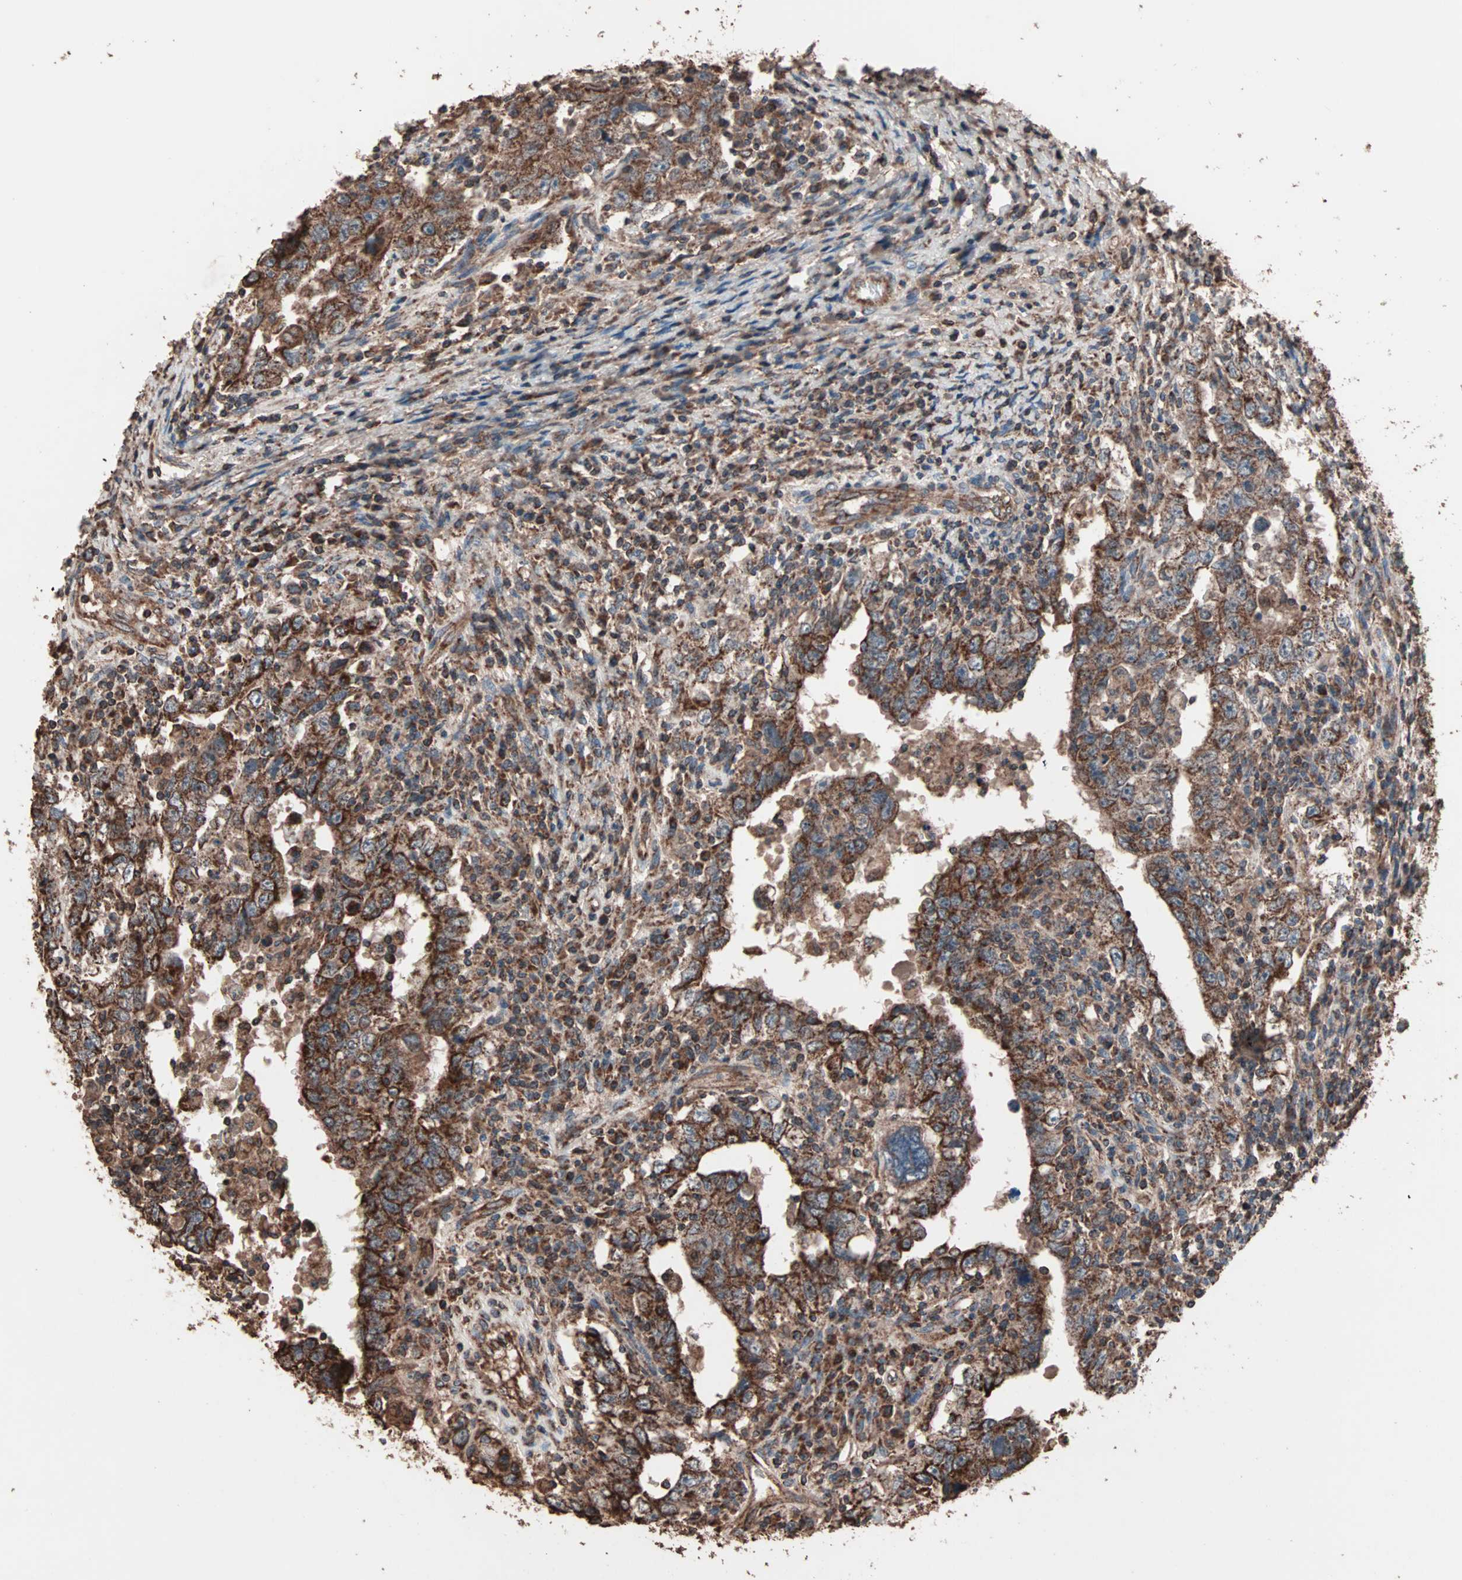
{"staining": {"intensity": "strong", "quantity": ">75%", "location": "cytoplasmic/membranous"}, "tissue": "testis cancer", "cell_type": "Tumor cells", "image_type": "cancer", "snomed": [{"axis": "morphology", "description": "Carcinoma, Embryonal, NOS"}, {"axis": "topography", "description": "Testis"}], "caption": "Tumor cells show strong cytoplasmic/membranous expression in about >75% of cells in testis cancer.", "gene": "MRPL2", "patient": {"sex": "male", "age": 26}}